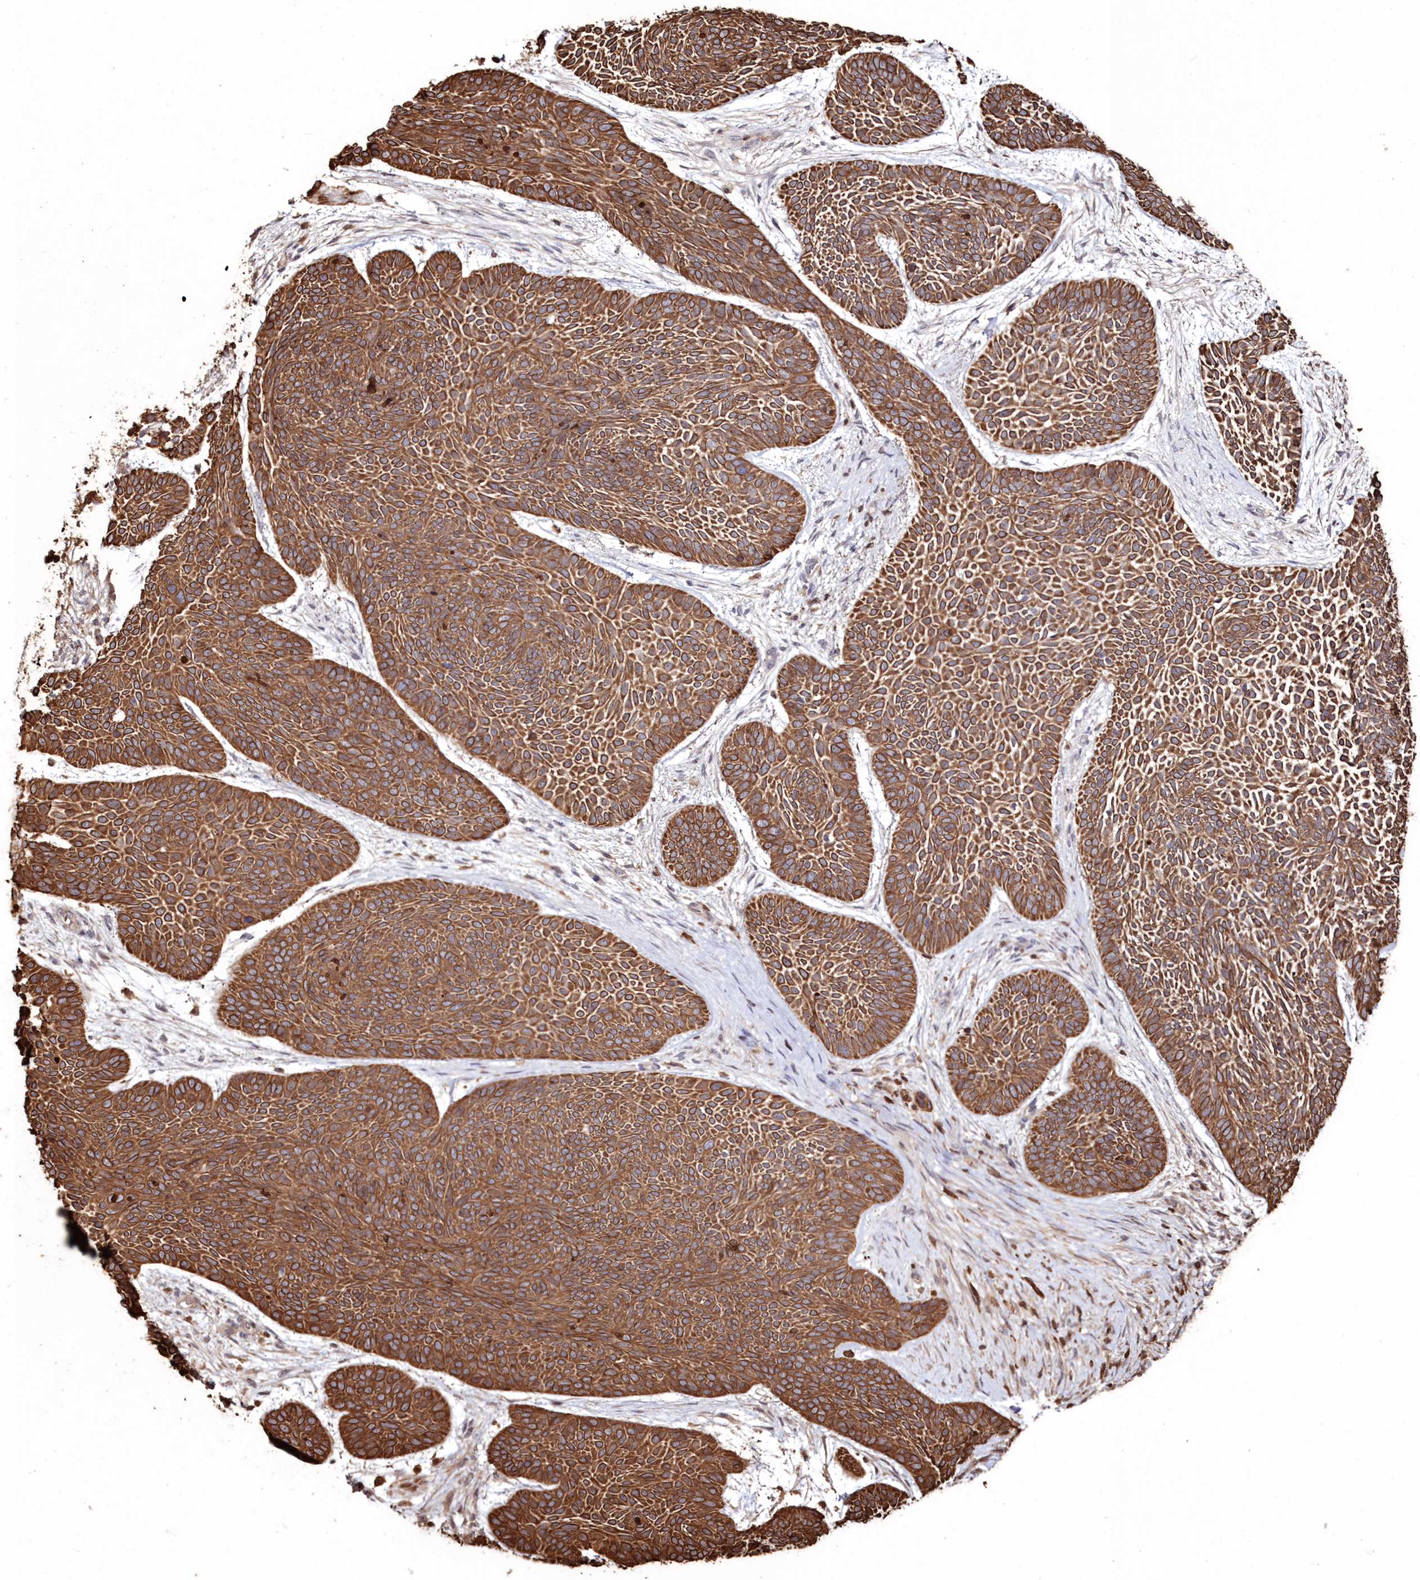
{"staining": {"intensity": "strong", "quantity": ">75%", "location": "cytoplasmic/membranous"}, "tissue": "skin cancer", "cell_type": "Tumor cells", "image_type": "cancer", "snomed": [{"axis": "morphology", "description": "Basal cell carcinoma"}, {"axis": "topography", "description": "Skin"}], "caption": "Brown immunohistochemical staining in human skin cancer displays strong cytoplasmic/membranous positivity in approximately >75% of tumor cells. The staining was performed using DAB (3,3'-diaminobenzidine) to visualize the protein expression in brown, while the nuclei were stained in blue with hematoxylin (Magnification: 20x).", "gene": "SNED1", "patient": {"sex": "male", "age": 85}}